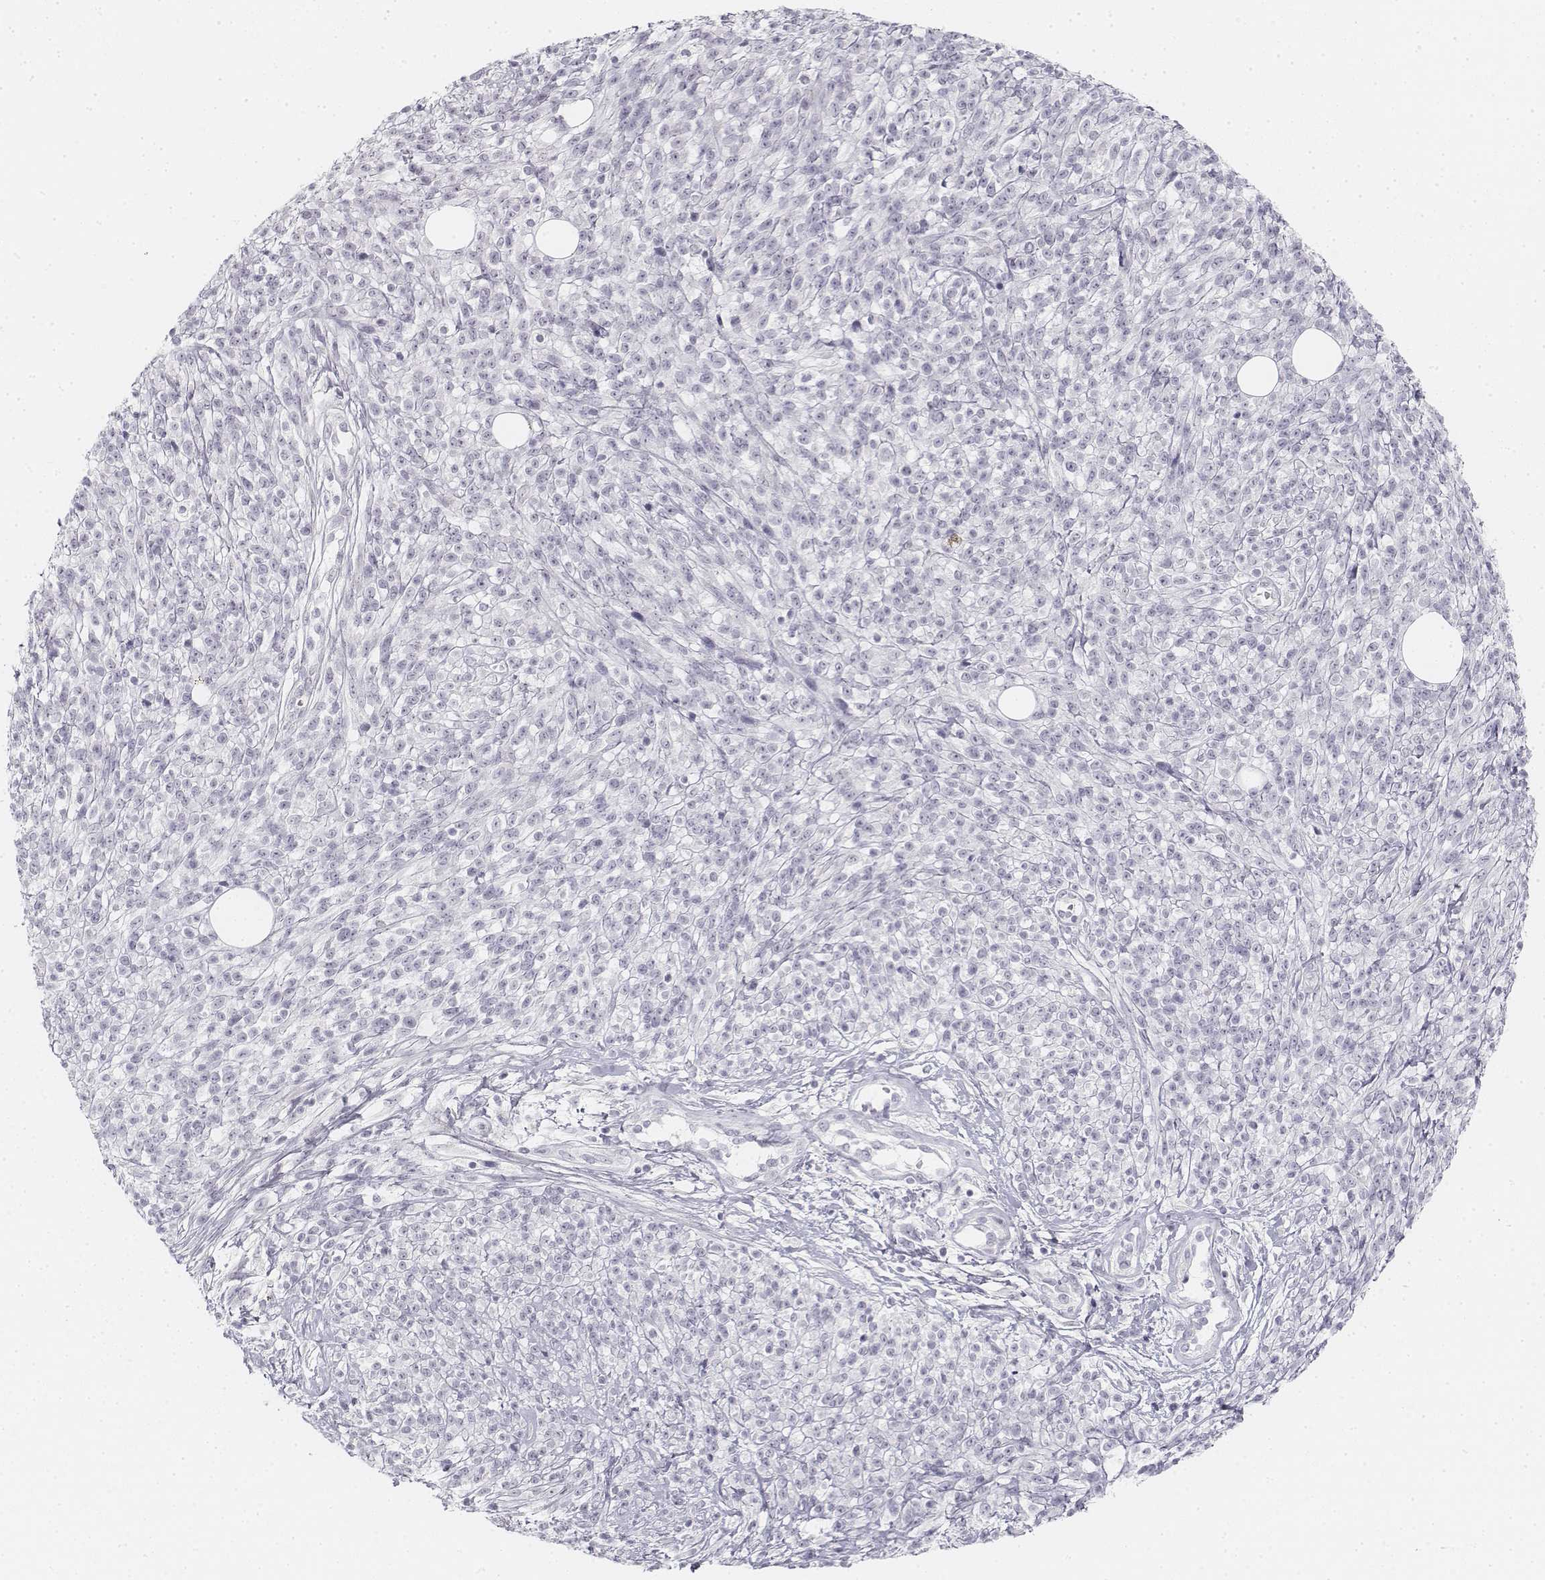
{"staining": {"intensity": "negative", "quantity": "none", "location": "none"}, "tissue": "melanoma", "cell_type": "Tumor cells", "image_type": "cancer", "snomed": [{"axis": "morphology", "description": "Malignant melanoma, NOS"}, {"axis": "topography", "description": "Skin"}, {"axis": "topography", "description": "Skin of trunk"}], "caption": "Immunohistochemical staining of malignant melanoma displays no significant expression in tumor cells.", "gene": "KRT25", "patient": {"sex": "male", "age": 74}}